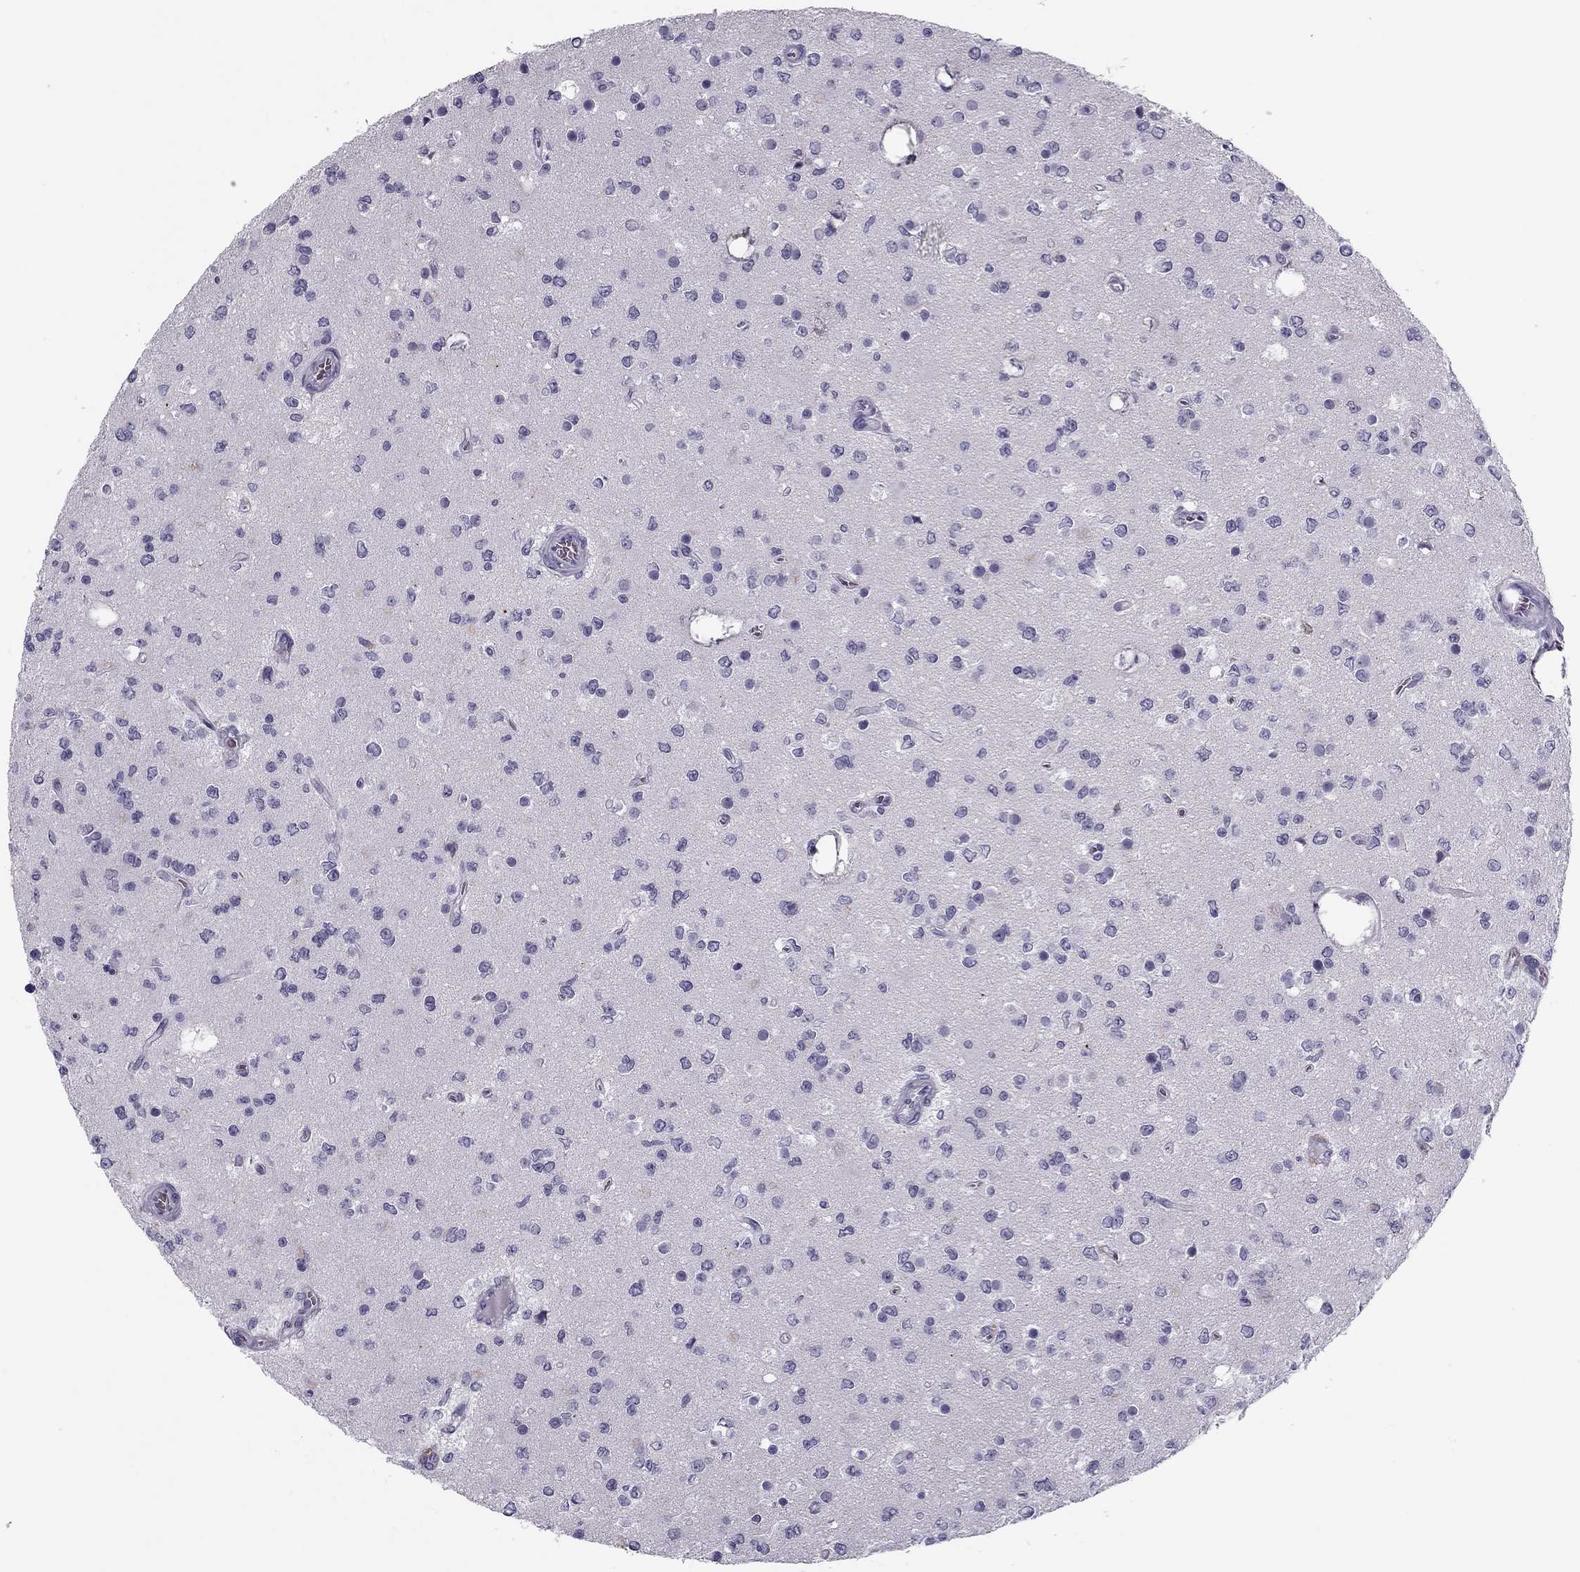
{"staining": {"intensity": "negative", "quantity": "none", "location": "none"}, "tissue": "glioma", "cell_type": "Tumor cells", "image_type": "cancer", "snomed": [{"axis": "morphology", "description": "Glioma, malignant, Low grade"}, {"axis": "topography", "description": "Brain"}], "caption": "This image is of malignant low-grade glioma stained with immunohistochemistry (IHC) to label a protein in brown with the nuclei are counter-stained blue. There is no staining in tumor cells.", "gene": "MC5R", "patient": {"sex": "female", "age": 45}}